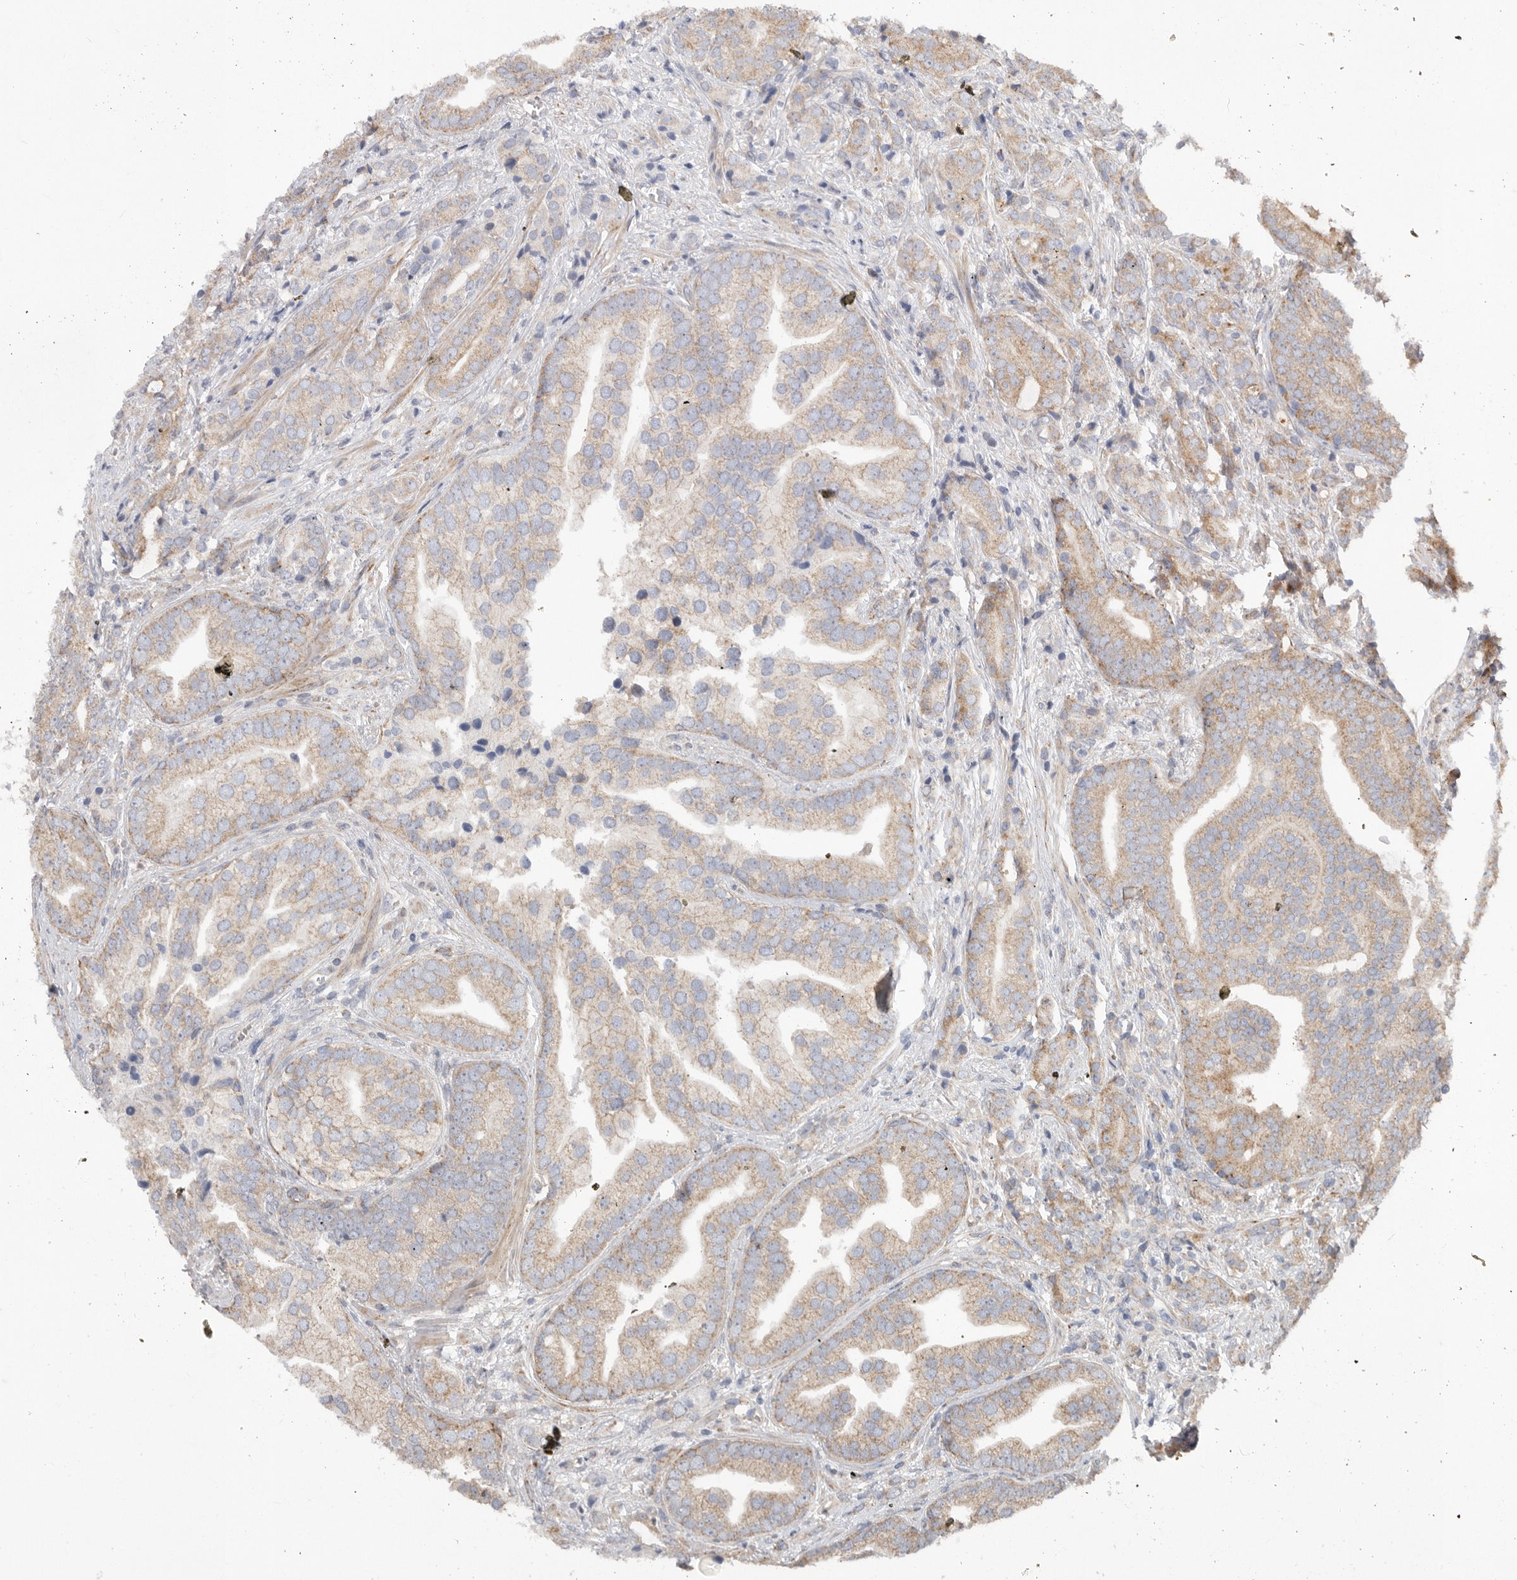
{"staining": {"intensity": "moderate", "quantity": "25%-75%", "location": "cytoplasmic/membranous"}, "tissue": "prostate cancer", "cell_type": "Tumor cells", "image_type": "cancer", "snomed": [{"axis": "morphology", "description": "Adenocarcinoma, High grade"}, {"axis": "topography", "description": "Prostate"}], "caption": "Moderate cytoplasmic/membranous protein expression is identified in about 25%-75% of tumor cells in prostate high-grade adenocarcinoma.", "gene": "MTFR1L", "patient": {"sex": "male", "age": 57}}